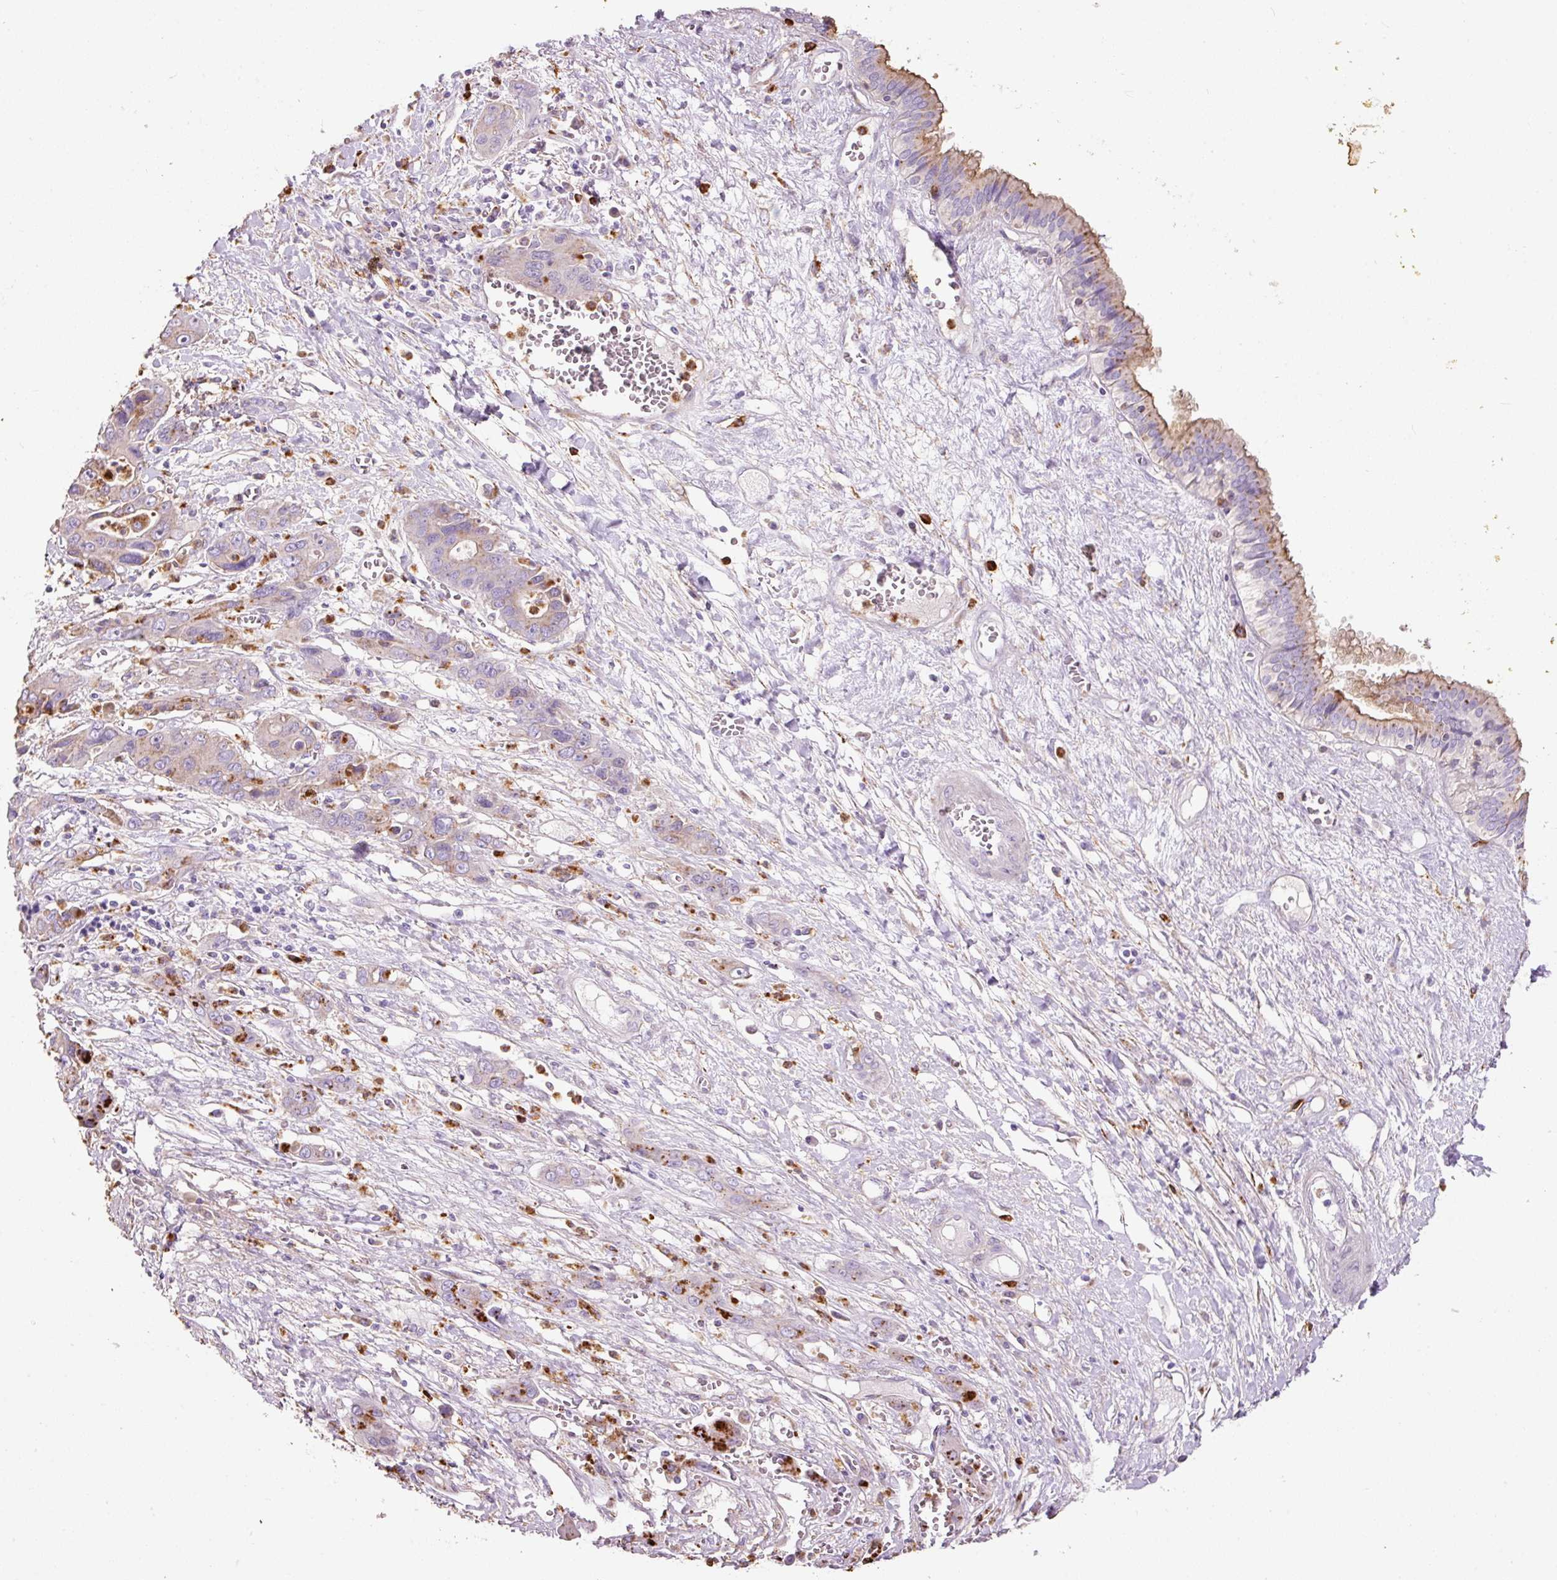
{"staining": {"intensity": "weak", "quantity": "25%-75%", "location": "cytoplasmic/membranous"}, "tissue": "liver cancer", "cell_type": "Tumor cells", "image_type": "cancer", "snomed": [{"axis": "morphology", "description": "Cholangiocarcinoma"}, {"axis": "topography", "description": "Liver"}], "caption": "This photomicrograph reveals liver cancer stained with IHC to label a protein in brown. The cytoplasmic/membranous of tumor cells show weak positivity for the protein. Nuclei are counter-stained blue.", "gene": "TMC8", "patient": {"sex": "male", "age": 67}}